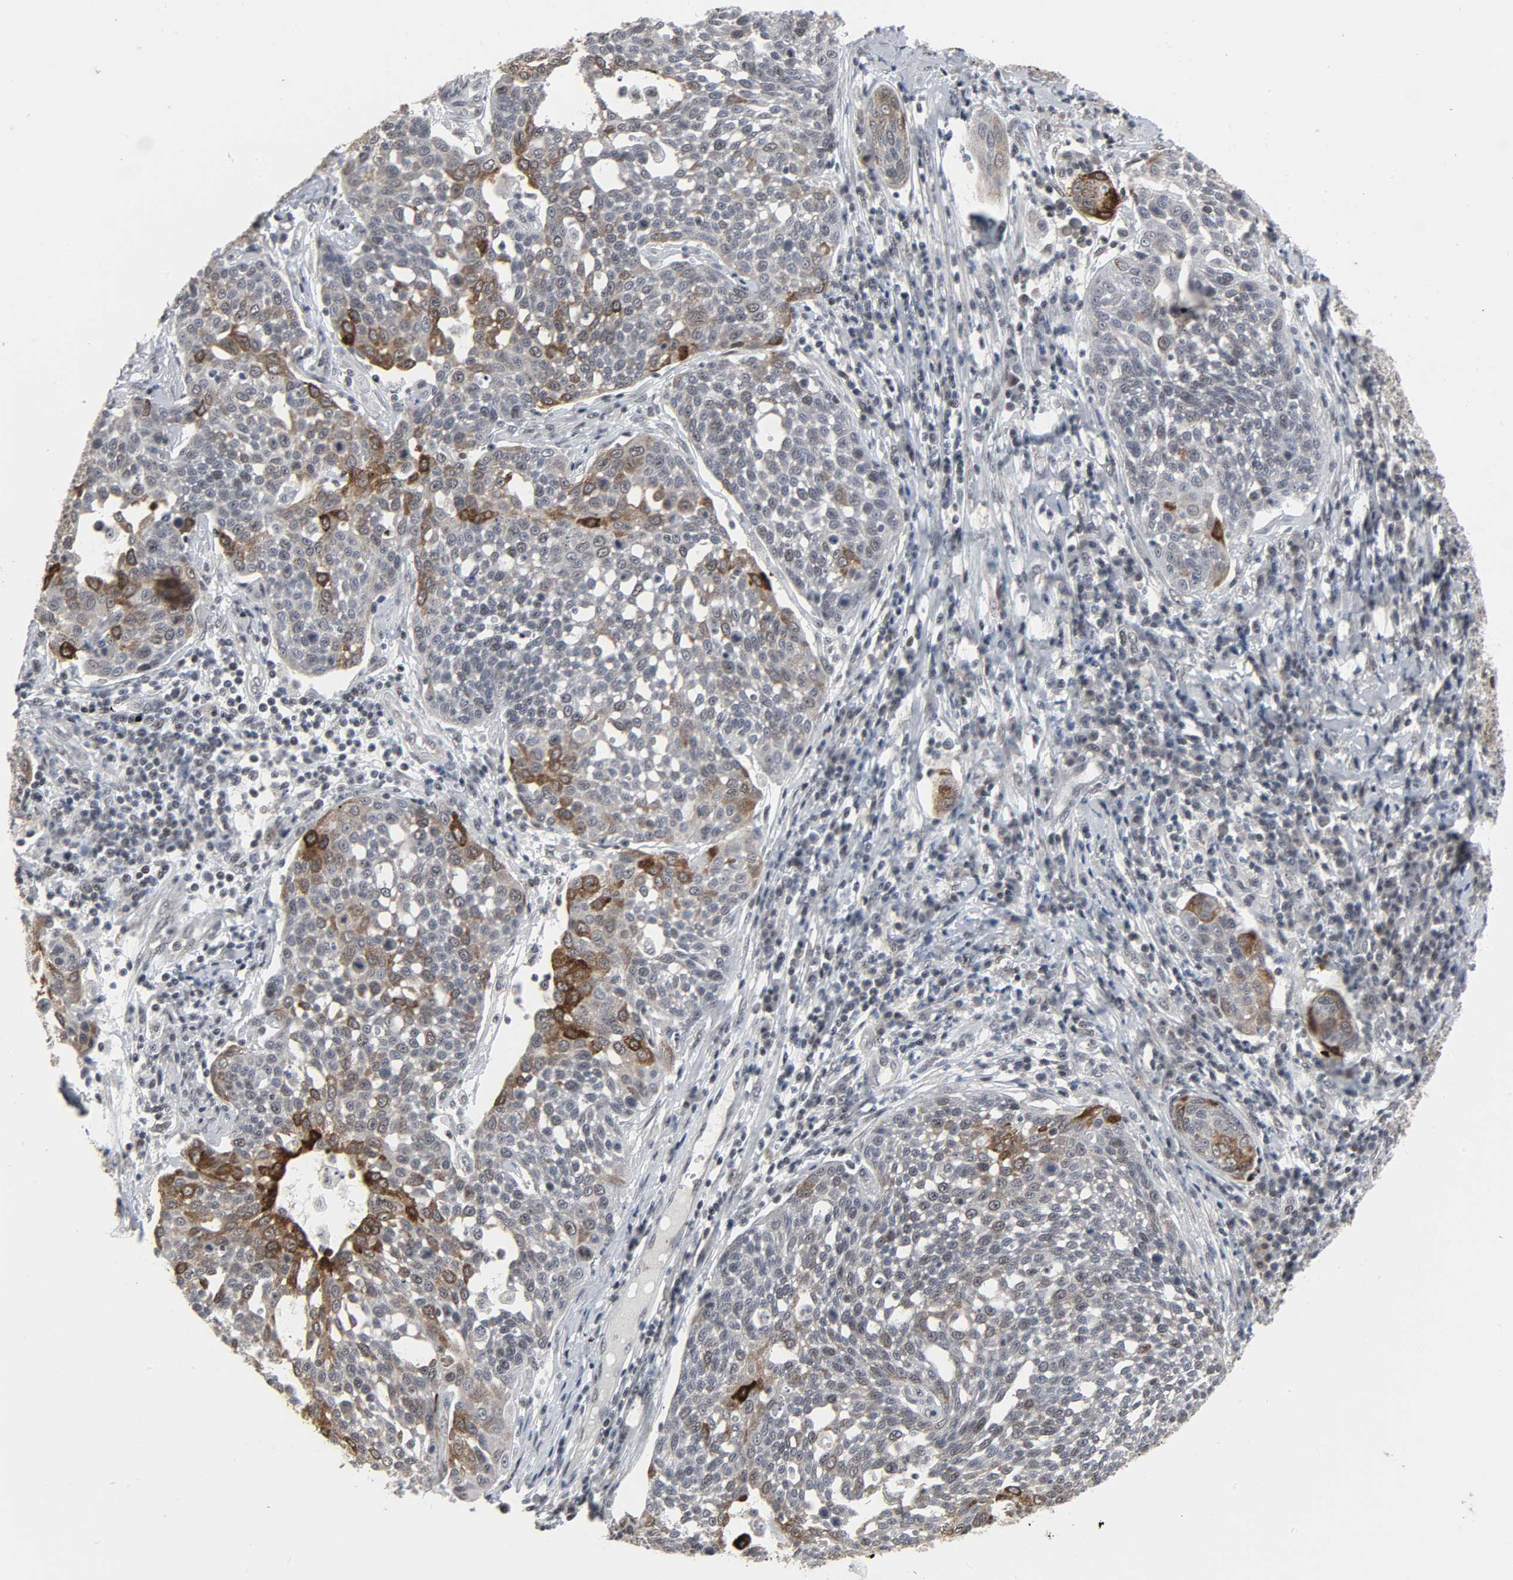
{"staining": {"intensity": "strong", "quantity": "<25%", "location": "cytoplasmic/membranous"}, "tissue": "cervical cancer", "cell_type": "Tumor cells", "image_type": "cancer", "snomed": [{"axis": "morphology", "description": "Squamous cell carcinoma, NOS"}, {"axis": "topography", "description": "Cervix"}], "caption": "Immunohistochemistry image of human cervical cancer (squamous cell carcinoma) stained for a protein (brown), which exhibits medium levels of strong cytoplasmic/membranous positivity in approximately <25% of tumor cells.", "gene": "MUC1", "patient": {"sex": "female", "age": 34}}